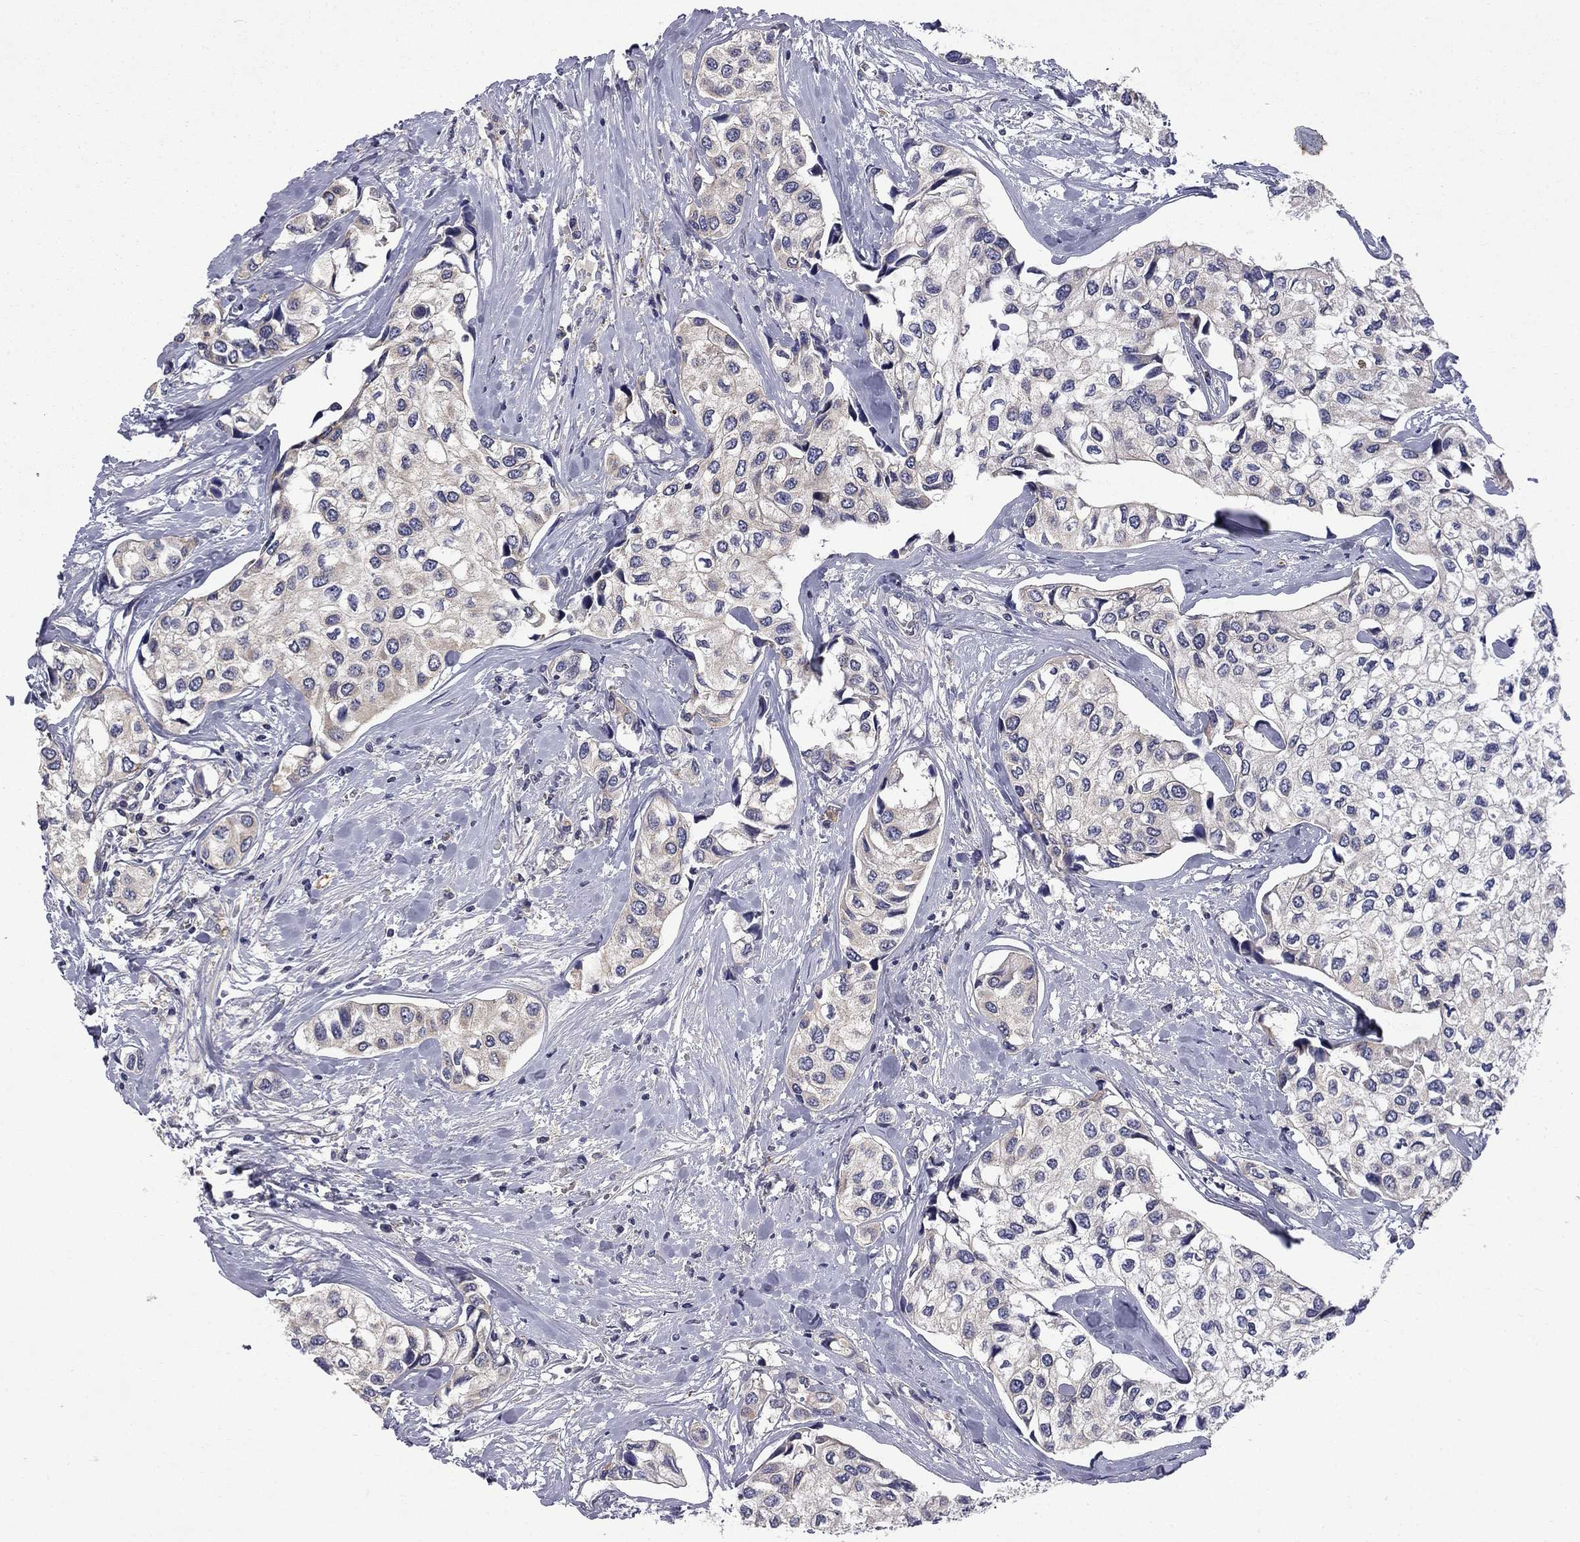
{"staining": {"intensity": "negative", "quantity": "none", "location": "none"}, "tissue": "urothelial cancer", "cell_type": "Tumor cells", "image_type": "cancer", "snomed": [{"axis": "morphology", "description": "Urothelial carcinoma, High grade"}, {"axis": "topography", "description": "Urinary bladder"}], "caption": "This is a image of immunohistochemistry (IHC) staining of urothelial cancer, which shows no positivity in tumor cells.", "gene": "CEACAM7", "patient": {"sex": "male", "age": 73}}